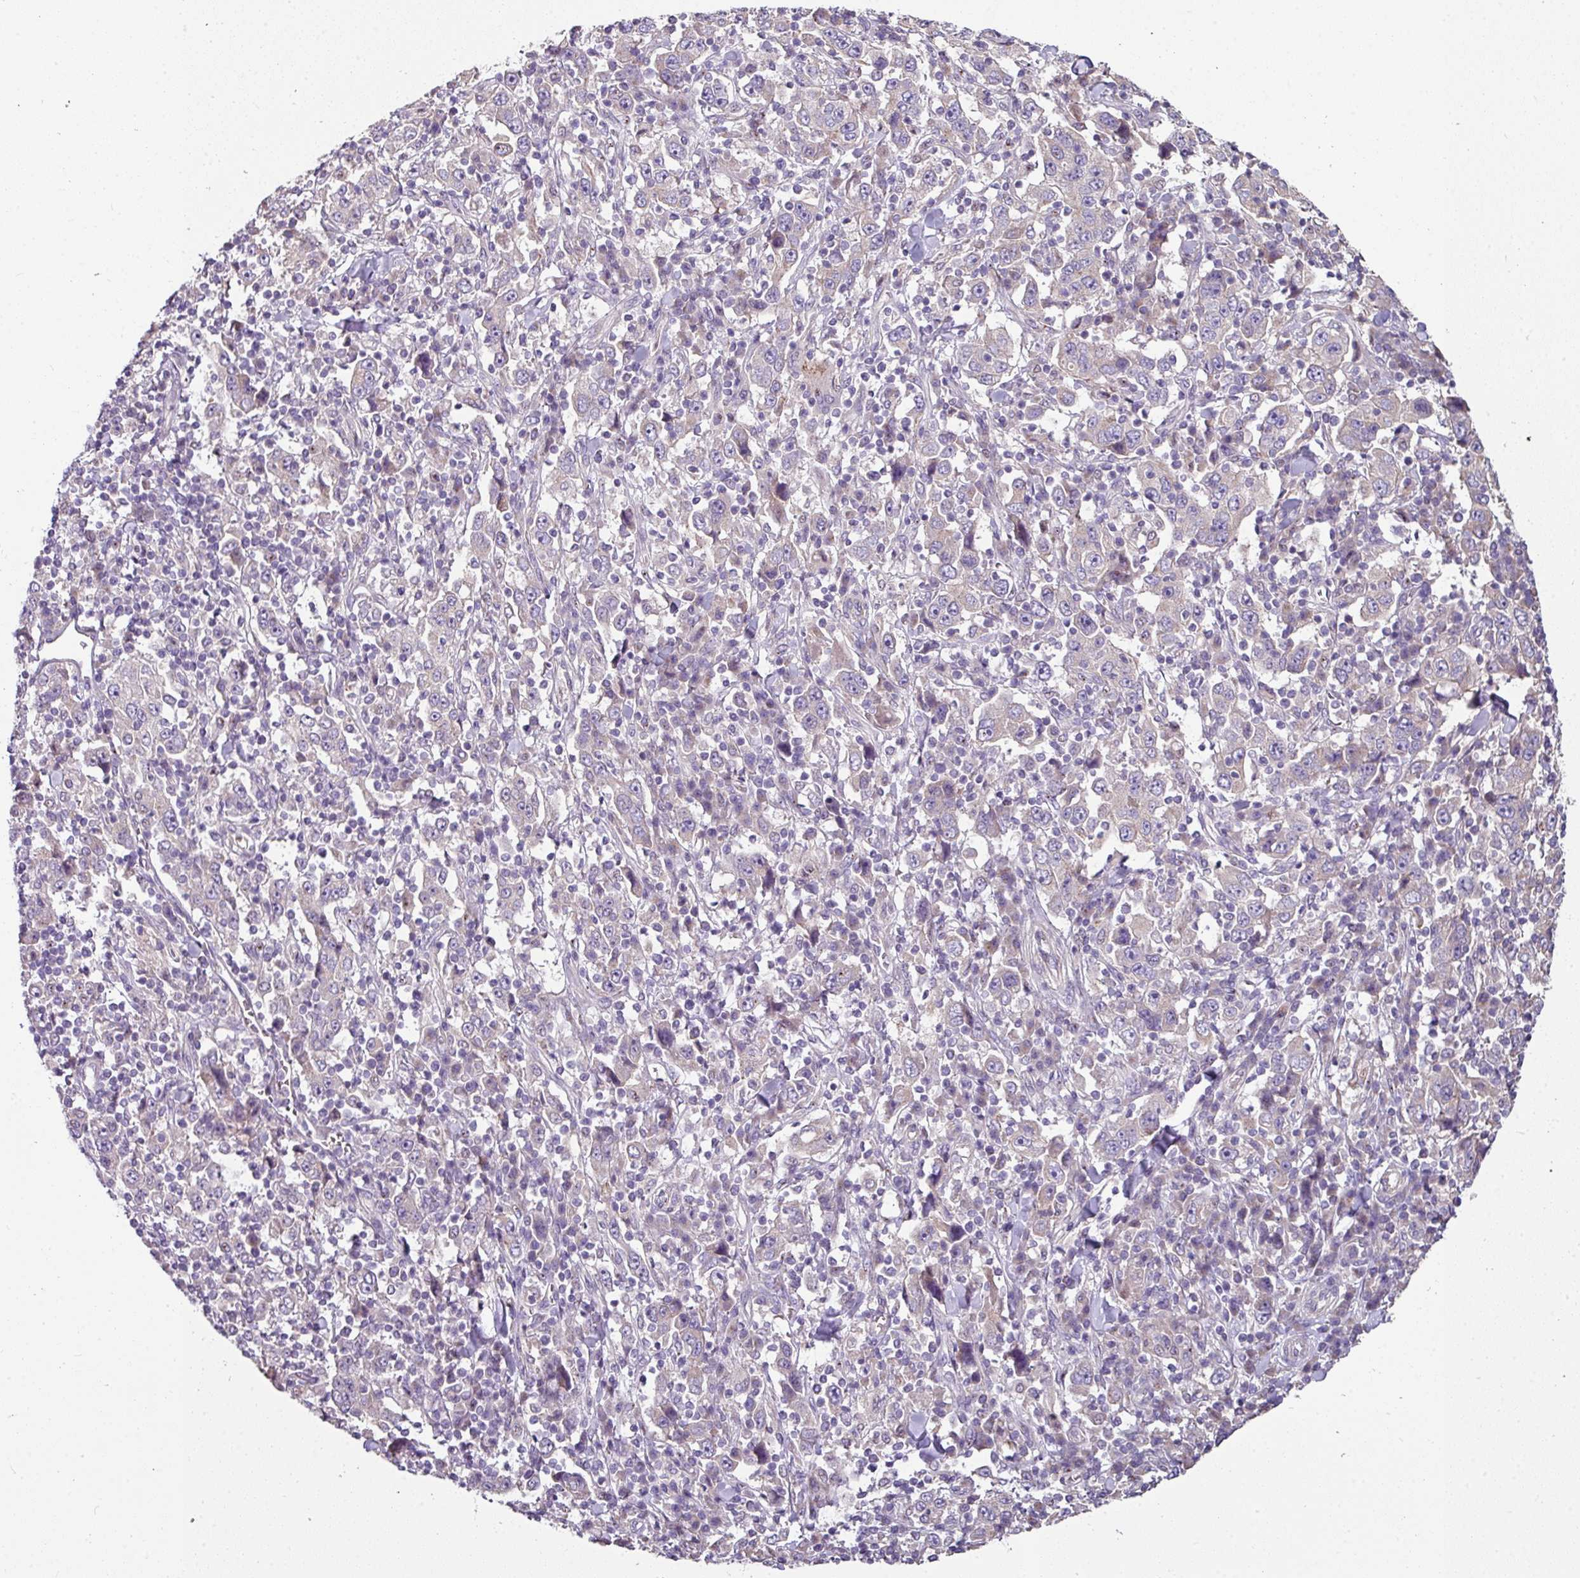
{"staining": {"intensity": "negative", "quantity": "none", "location": "none"}, "tissue": "stomach cancer", "cell_type": "Tumor cells", "image_type": "cancer", "snomed": [{"axis": "morphology", "description": "Normal tissue, NOS"}, {"axis": "morphology", "description": "Adenocarcinoma, NOS"}, {"axis": "topography", "description": "Stomach, upper"}, {"axis": "topography", "description": "Stomach"}], "caption": "The IHC photomicrograph has no significant expression in tumor cells of stomach cancer tissue.", "gene": "LRRC9", "patient": {"sex": "male", "age": 59}}